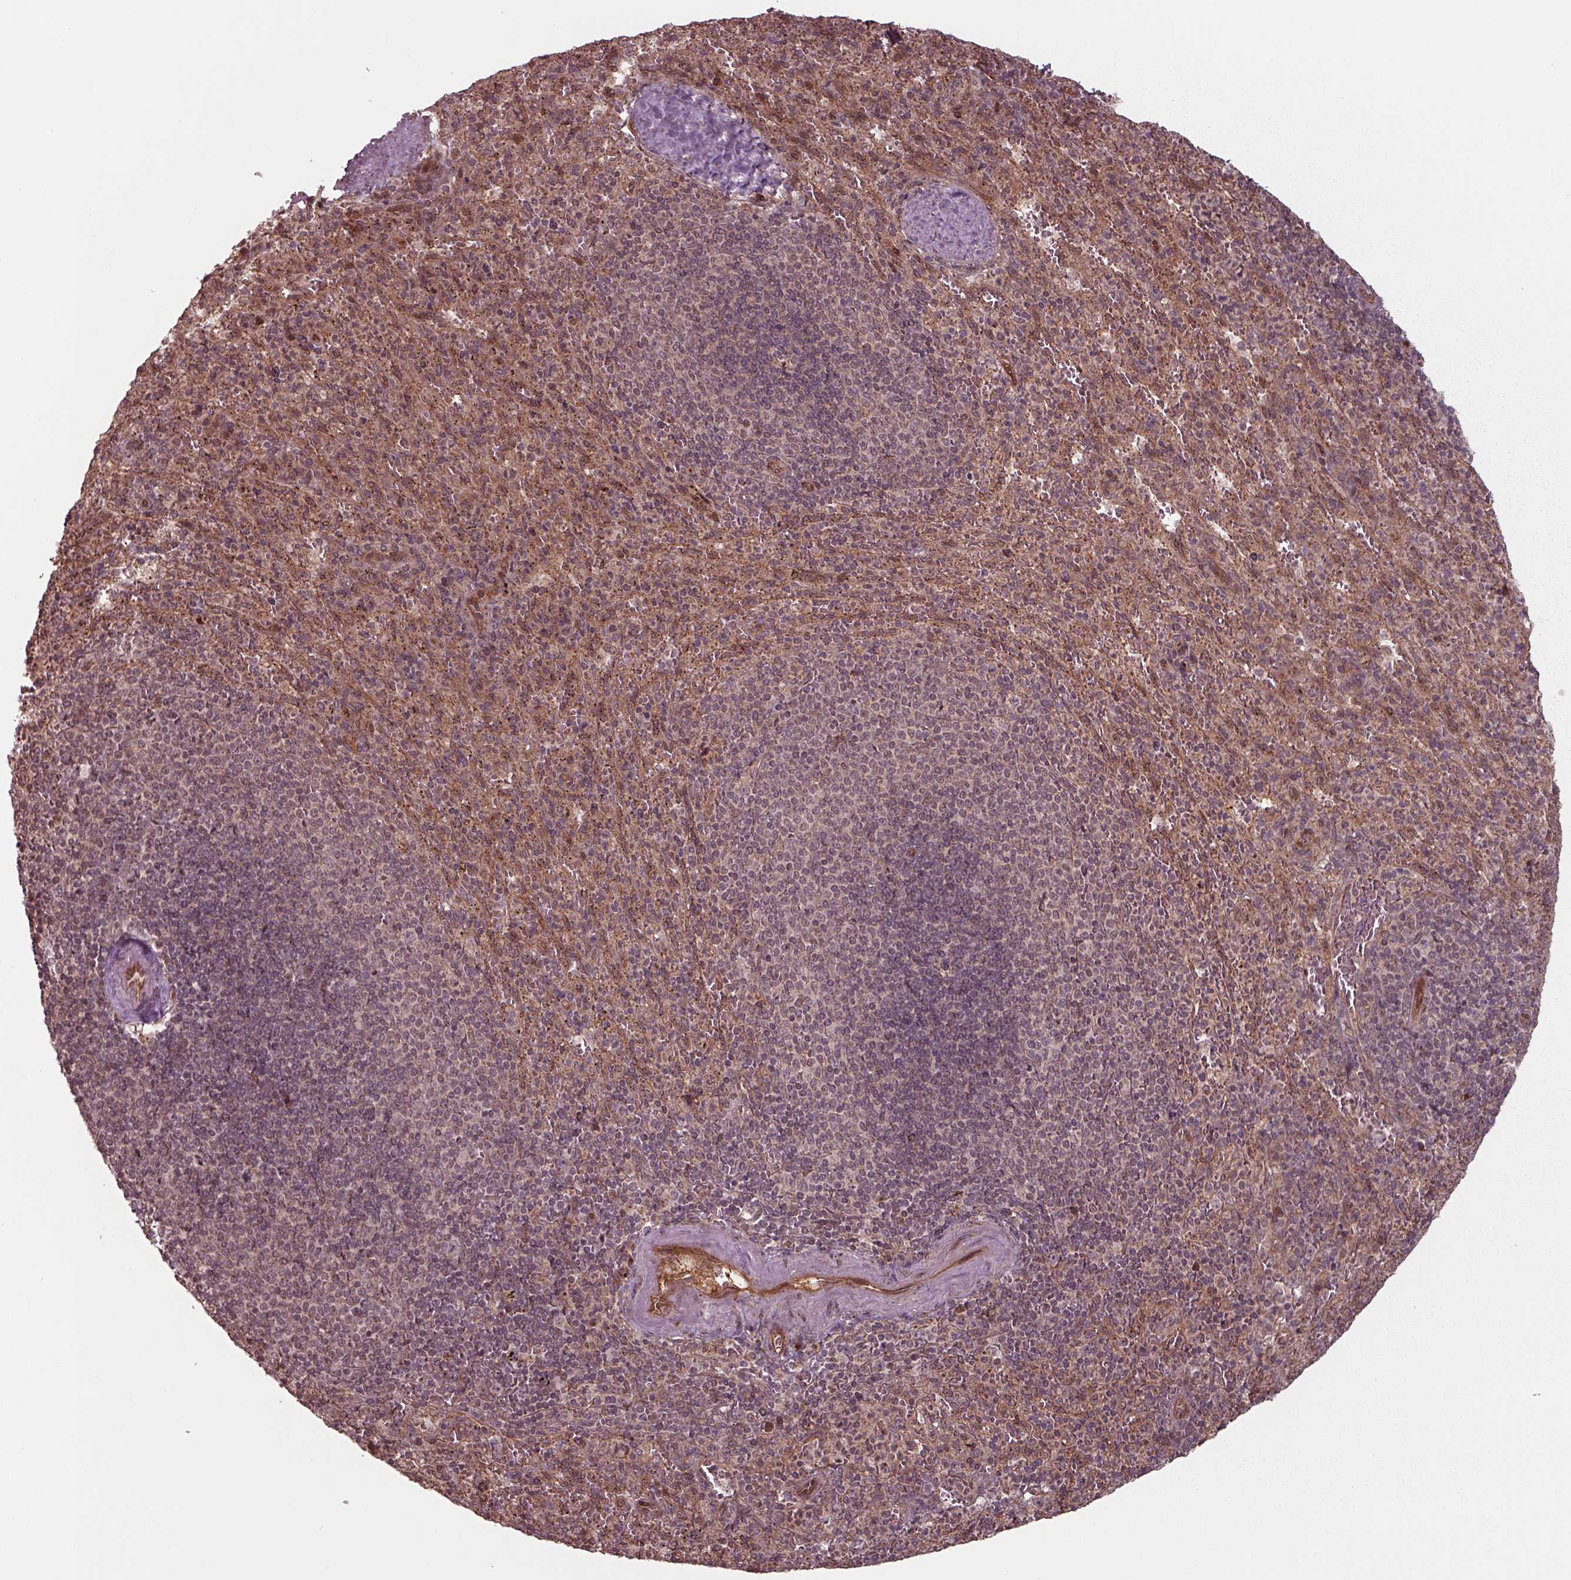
{"staining": {"intensity": "weak", "quantity": "25%-75%", "location": "cytoplasmic/membranous"}, "tissue": "spleen", "cell_type": "Cells in red pulp", "image_type": "normal", "snomed": [{"axis": "morphology", "description": "Normal tissue, NOS"}, {"axis": "topography", "description": "Spleen"}], "caption": "A low amount of weak cytoplasmic/membranous positivity is appreciated in approximately 25%-75% of cells in red pulp in unremarkable spleen.", "gene": "CHMP3", "patient": {"sex": "male", "age": 57}}